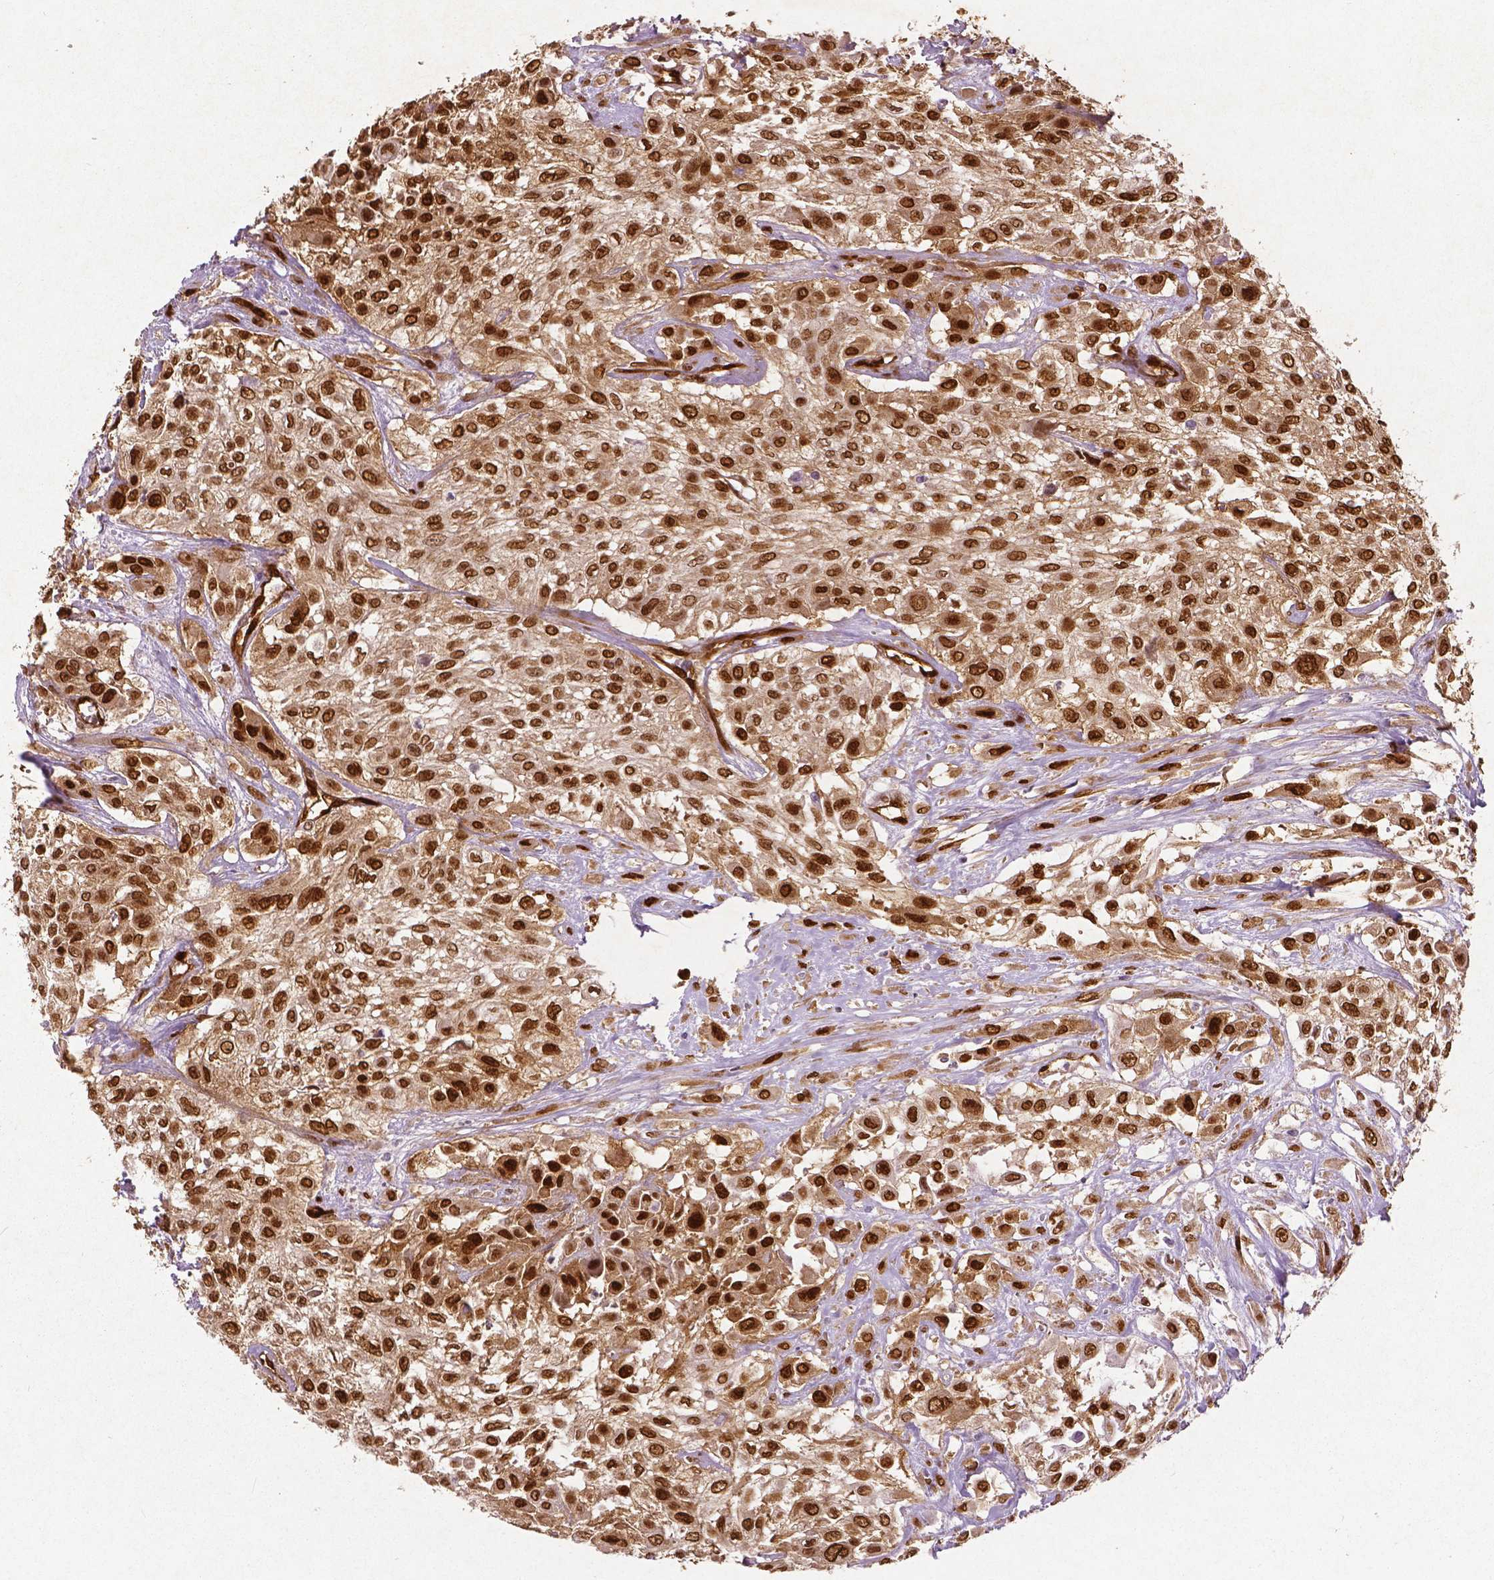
{"staining": {"intensity": "moderate", "quantity": ">75%", "location": "cytoplasmic/membranous,nuclear"}, "tissue": "urothelial cancer", "cell_type": "Tumor cells", "image_type": "cancer", "snomed": [{"axis": "morphology", "description": "Urothelial carcinoma, High grade"}, {"axis": "topography", "description": "Urinary bladder"}], "caption": "This photomicrograph demonstrates IHC staining of urothelial carcinoma (high-grade), with medium moderate cytoplasmic/membranous and nuclear positivity in about >75% of tumor cells.", "gene": "WWTR1", "patient": {"sex": "male", "age": 57}}